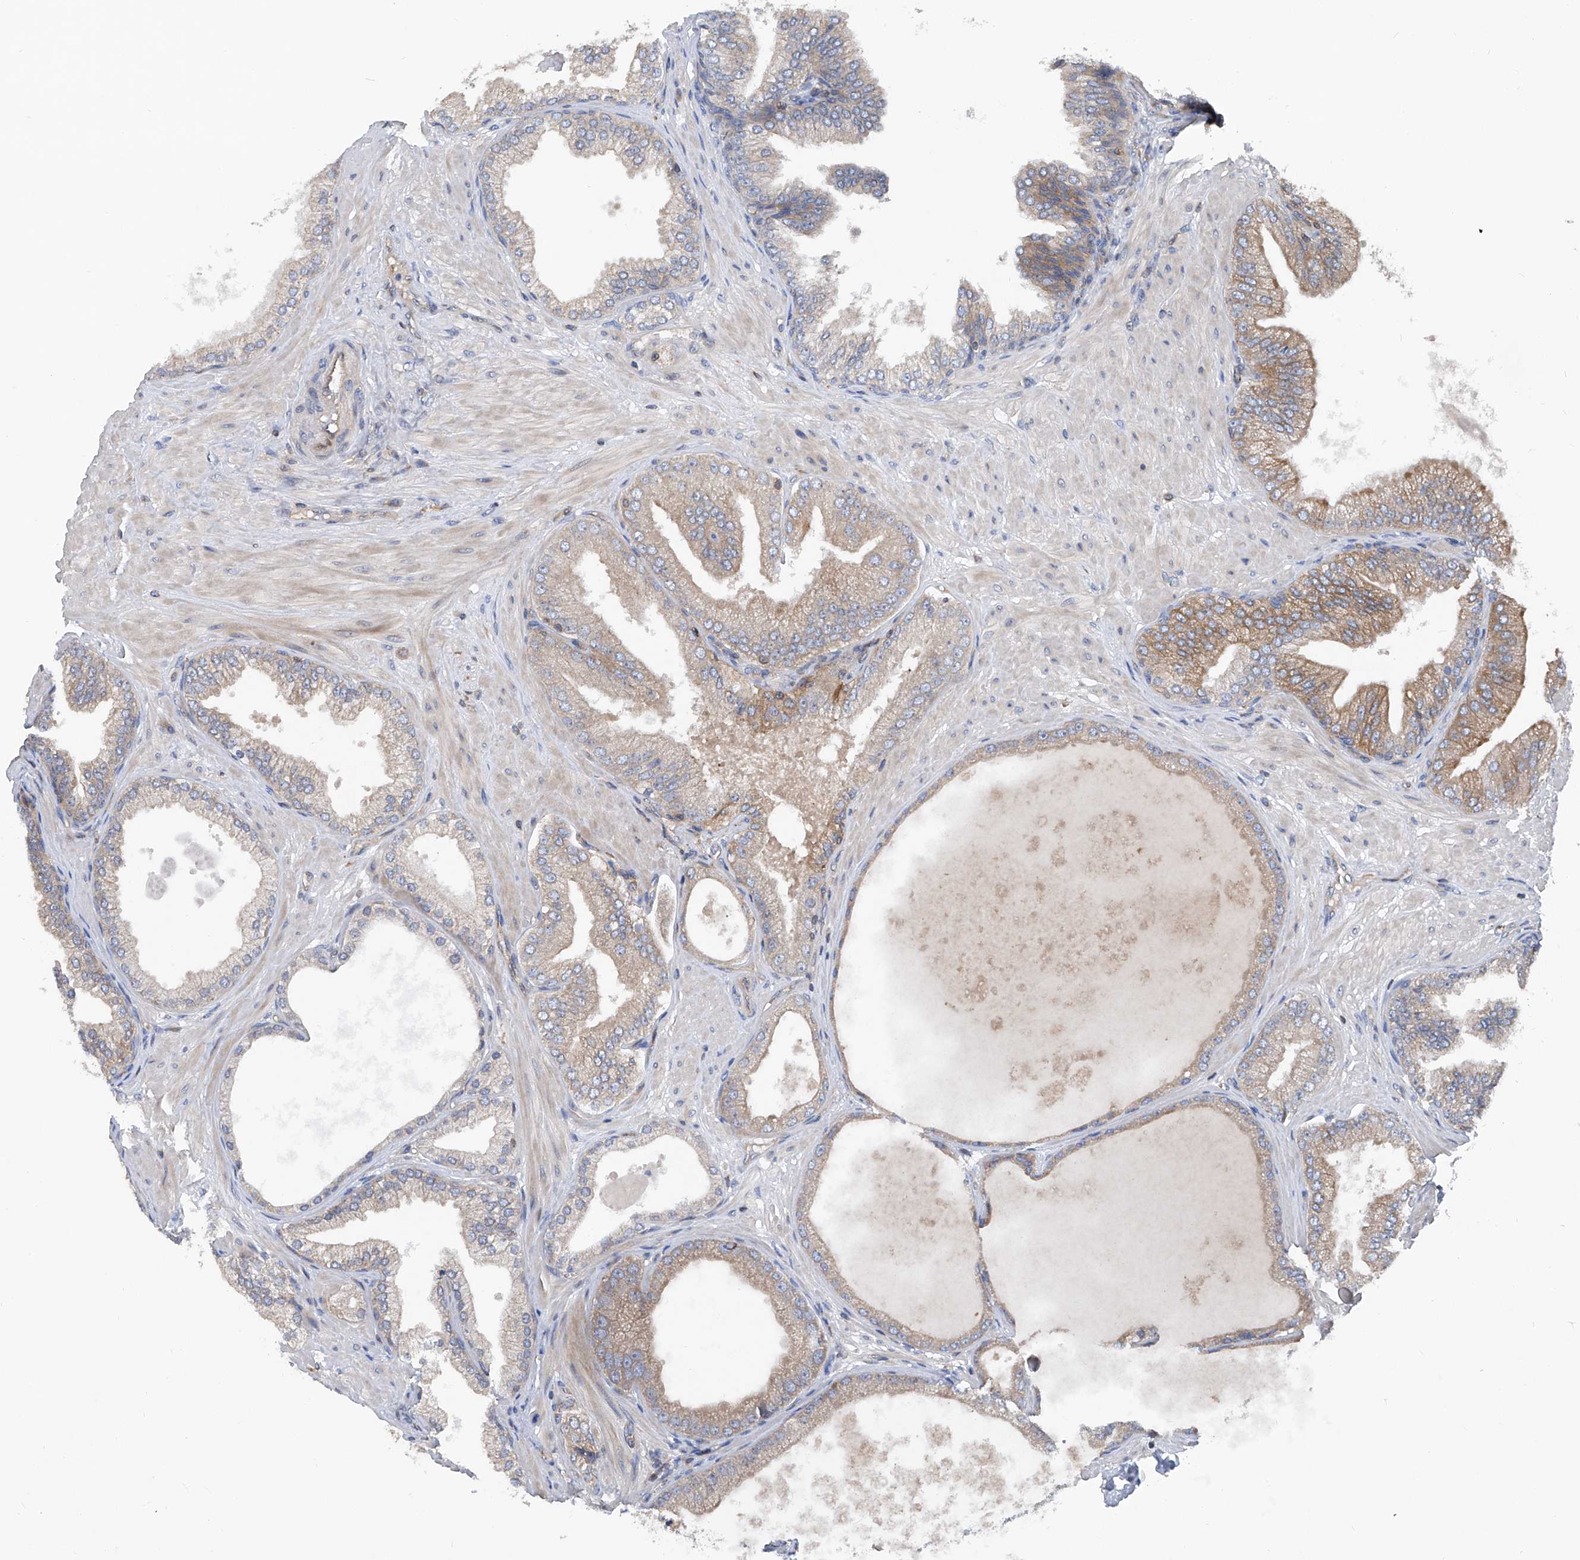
{"staining": {"intensity": "moderate", "quantity": "<25%", "location": "cytoplasmic/membranous"}, "tissue": "prostate cancer", "cell_type": "Tumor cells", "image_type": "cancer", "snomed": [{"axis": "morphology", "description": "Adenocarcinoma, Low grade"}, {"axis": "topography", "description": "Prostate"}], "caption": "An IHC micrograph of neoplastic tissue is shown. Protein staining in brown labels moderate cytoplasmic/membranous positivity in prostate cancer within tumor cells. Nuclei are stained in blue.", "gene": "TRIM38", "patient": {"sex": "male", "age": 63}}